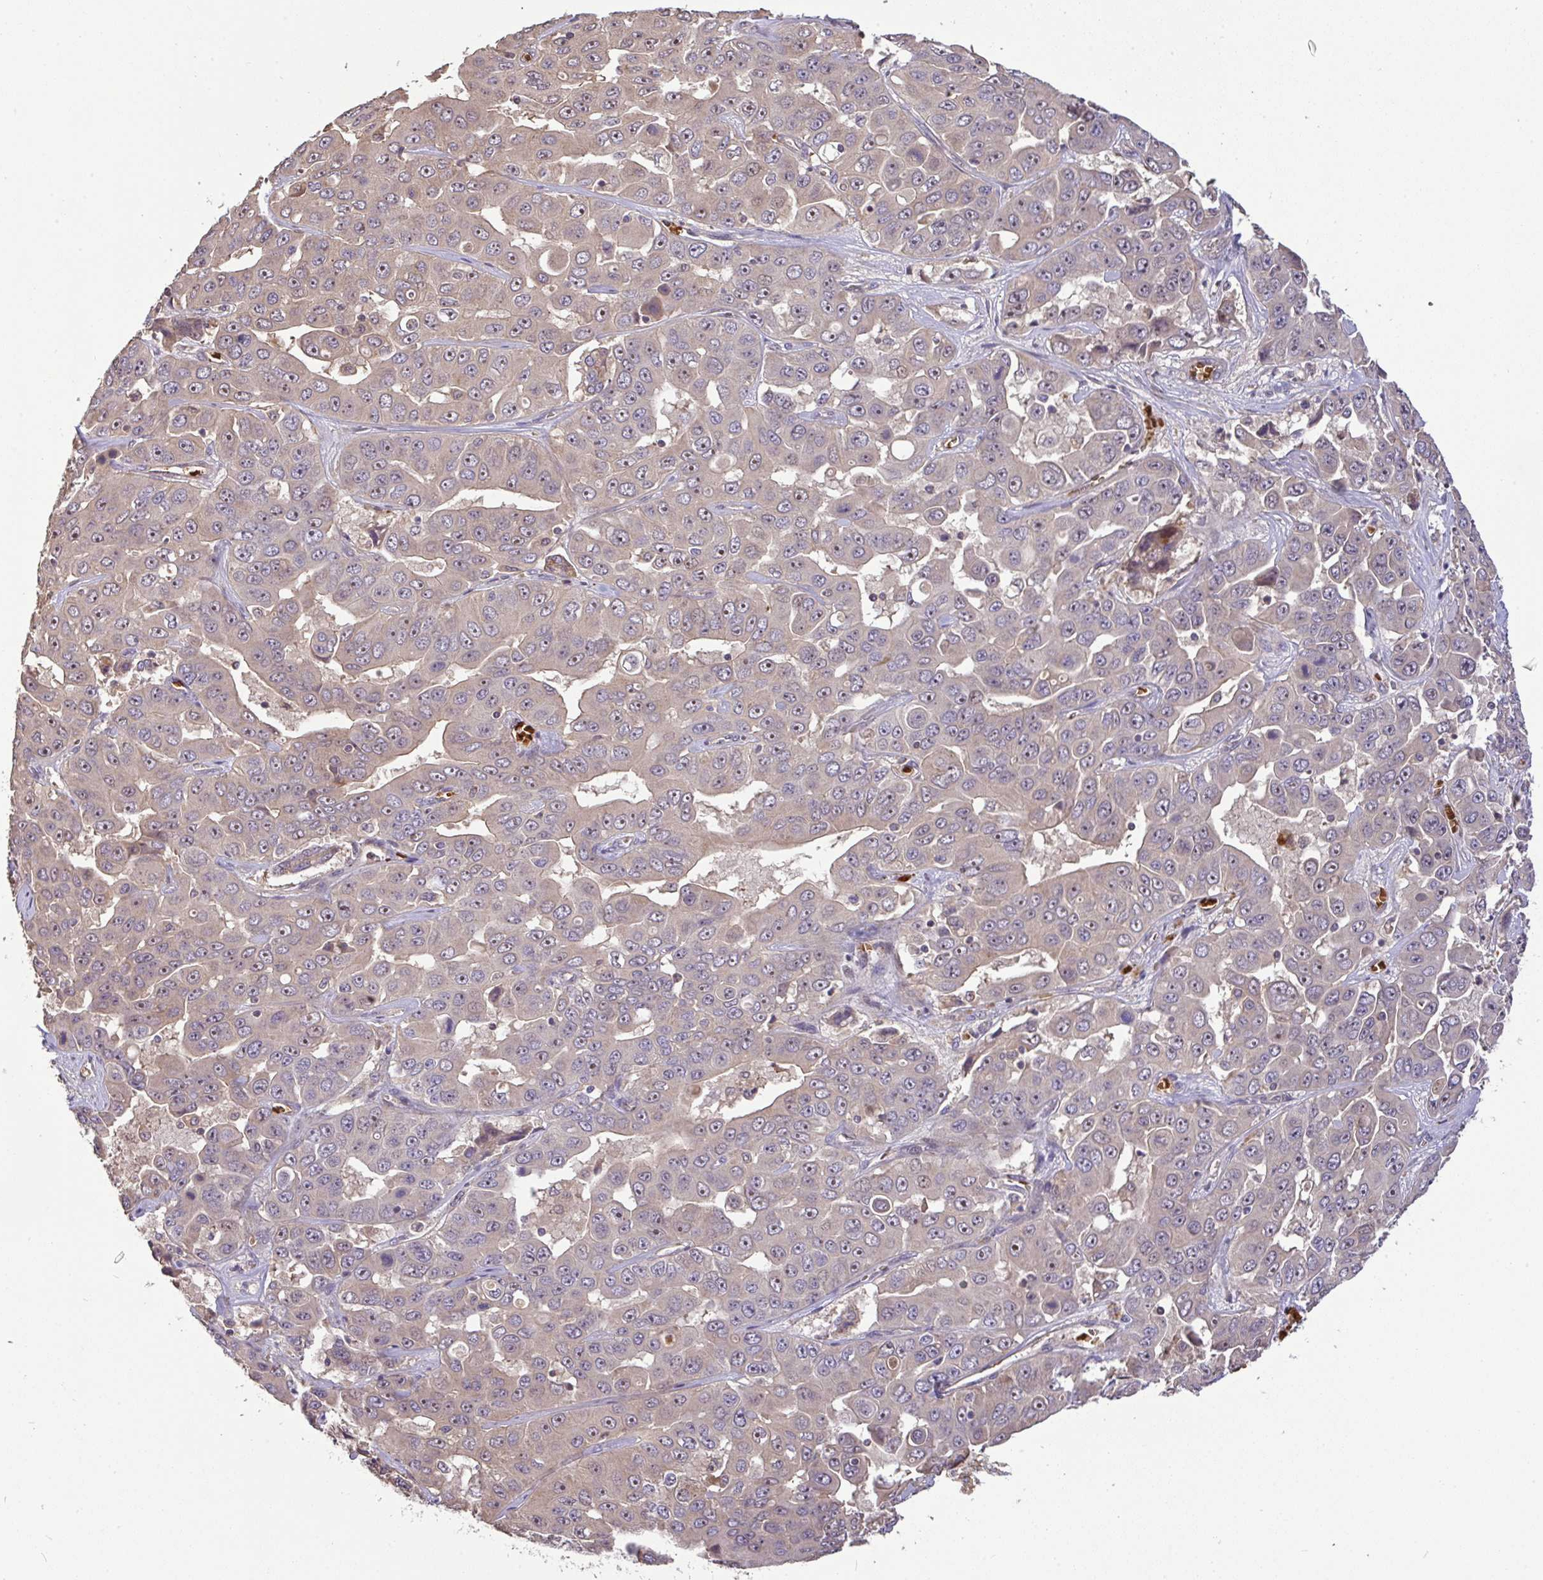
{"staining": {"intensity": "weak", "quantity": "25%-75%", "location": "cytoplasmic/membranous"}, "tissue": "liver cancer", "cell_type": "Tumor cells", "image_type": "cancer", "snomed": [{"axis": "morphology", "description": "Cholangiocarcinoma"}, {"axis": "topography", "description": "Liver"}], "caption": "Protein analysis of liver cancer tissue exhibits weak cytoplasmic/membranous expression in approximately 25%-75% of tumor cells.", "gene": "C1QTNF9B", "patient": {"sex": "female", "age": 52}}